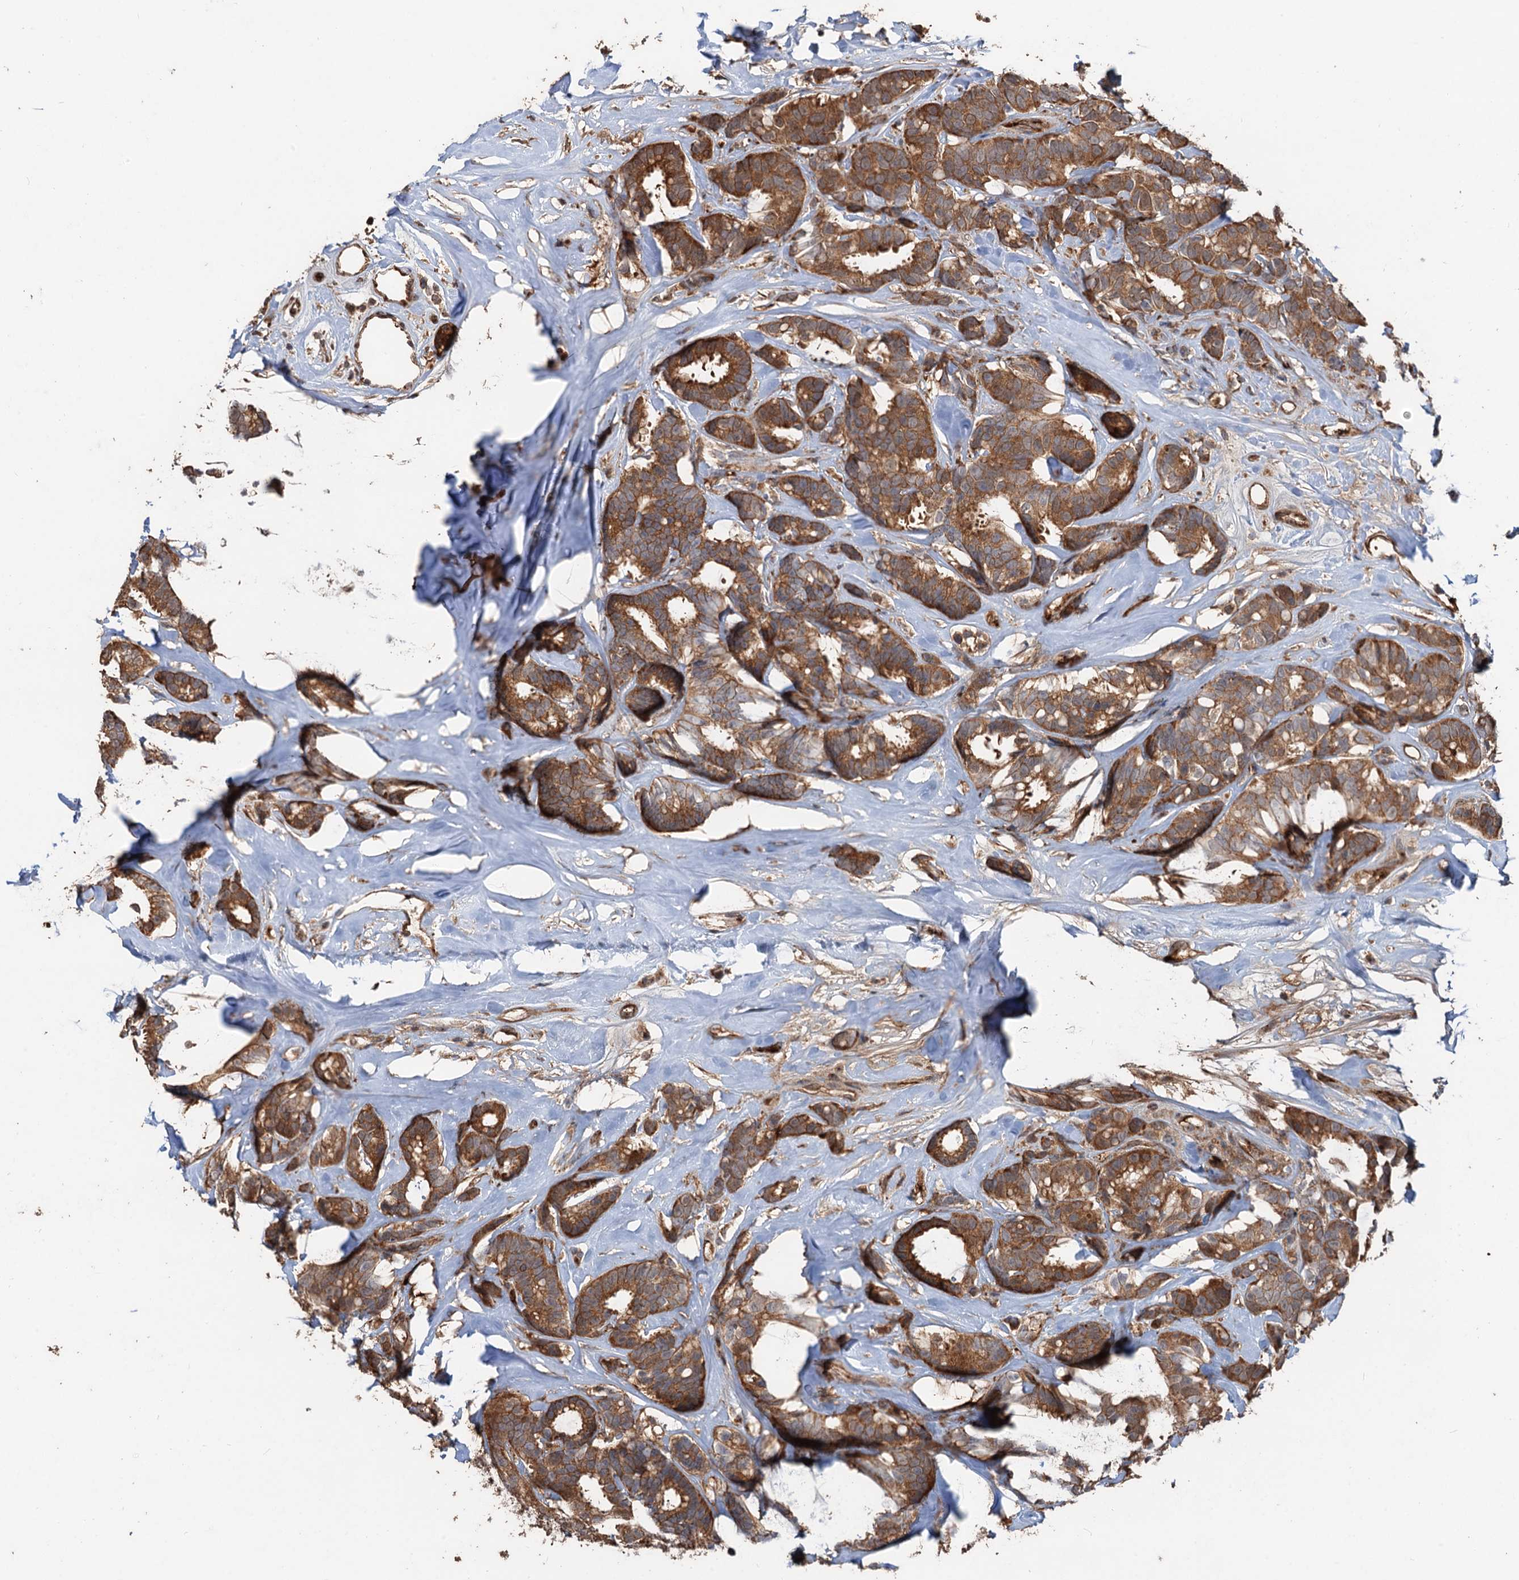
{"staining": {"intensity": "moderate", "quantity": ">75%", "location": "cytoplasmic/membranous"}, "tissue": "breast cancer", "cell_type": "Tumor cells", "image_type": "cancer", "snomed": [{"axis": "morphology", "description": "Duct carcinoma"}, {"axis": "topography", "description": "Breast"}], "caption": "About >75% of tumor cells in human invasive ductal carcinoma (breast) reveal moderate cytoplasmic/membranous protein positivity as visualized by brown immunohistochemical staining.", "gene": "DEXI", "patient": {"sex": "female", "age": 87}}